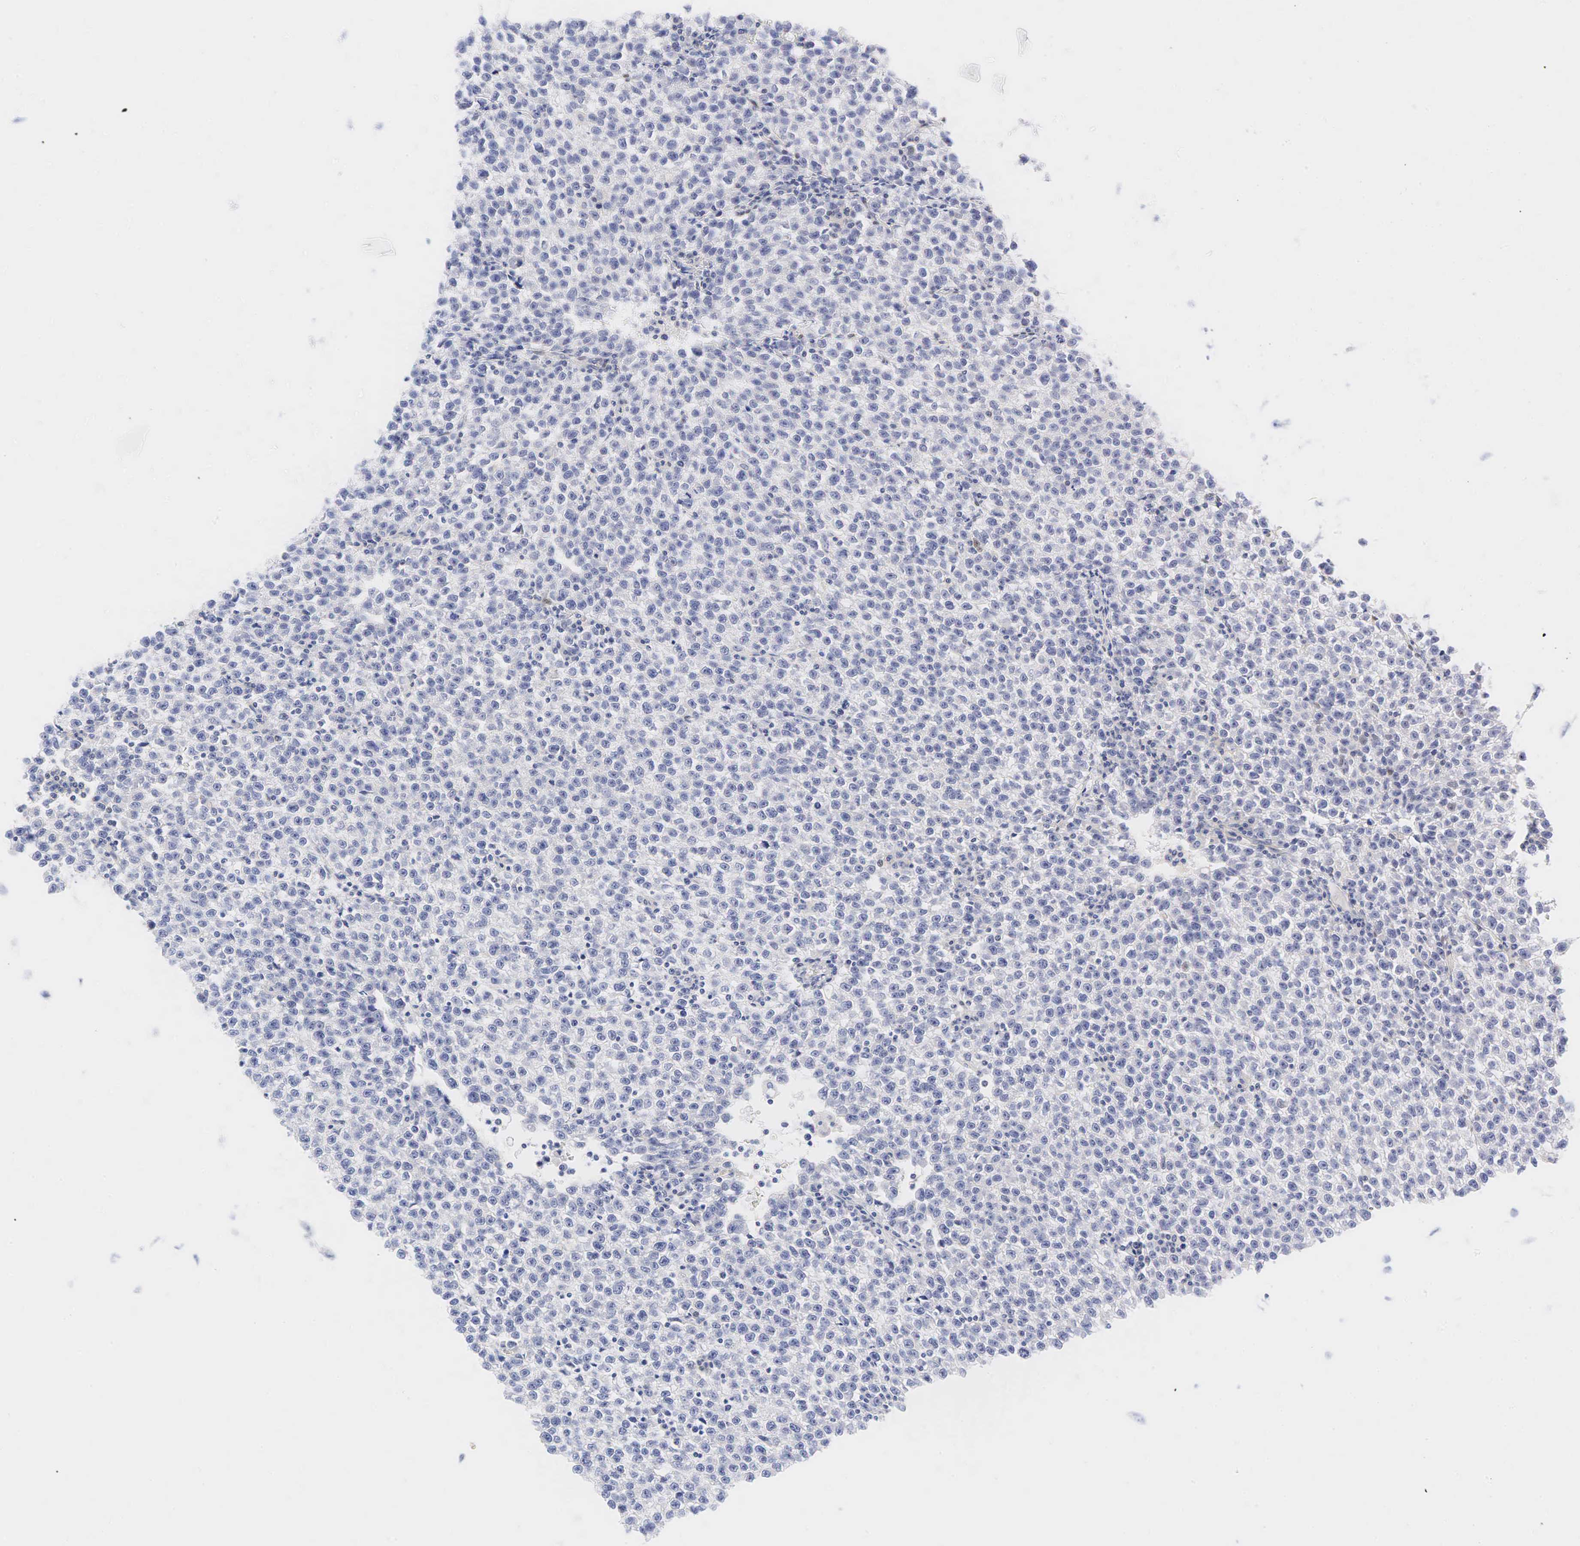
{"staining": {"intensity": "weak", "quantity": "<25%", "location": "cytoplasmic/membranous"}, "tissue": "testis cancer", "cell_type": "Tumor cells", "image_type": "cancer", "snomed": [{"axis": "morphology", "description": "Seminoma, NOS"}, {"axis": "topography", "description": "Testis"}], "caption": "IHC of human testis cancer (seminoma) shows no positivity in tumor cells.", "gene": "AR", "patient": {"sex": "male", "age": 35}}